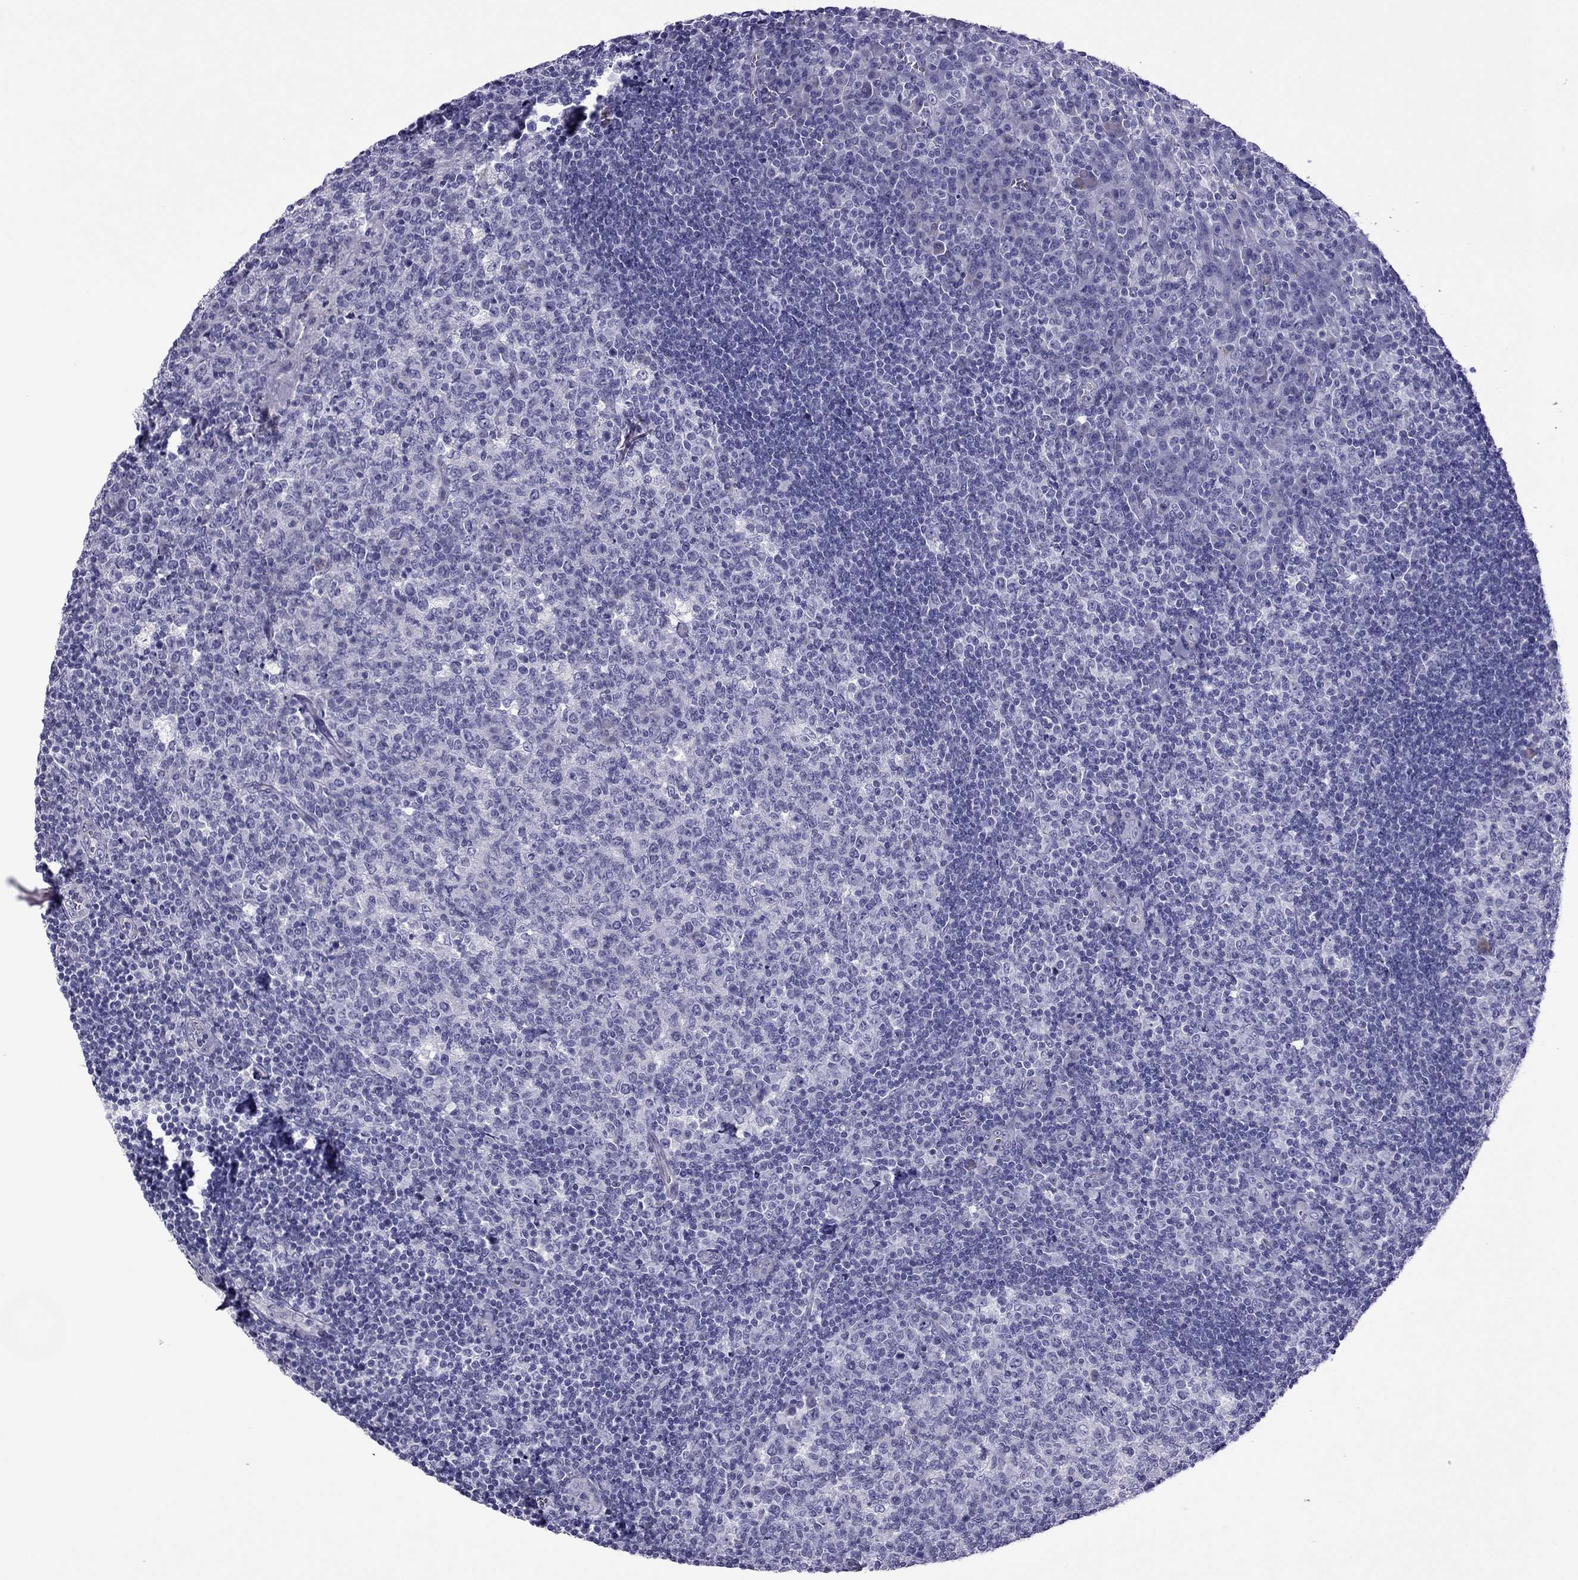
{"staining": {"intensity": "negative", "quantity": "none", "location": "none"}, "tissue": "tonsil", "cell_type": "Germinal center cells", "image_type": "normal", "snomed": [{"axis": "morphology", "description": "Normal tissue, NOS"}, {"axis": "topography", "description": "Tonsil"}], "caption": "IHC of normal tonsil reveals no expression in germinal center cells. Brightfield microscopy of immunohistochemistry (IHC) stained with DAB (3,3'-diaminobenzidine) (brown) and hematoxylin (blue), captured at high magnification.", "gene": "MYL11", "patient": {"sex": "female", "age": 13}}